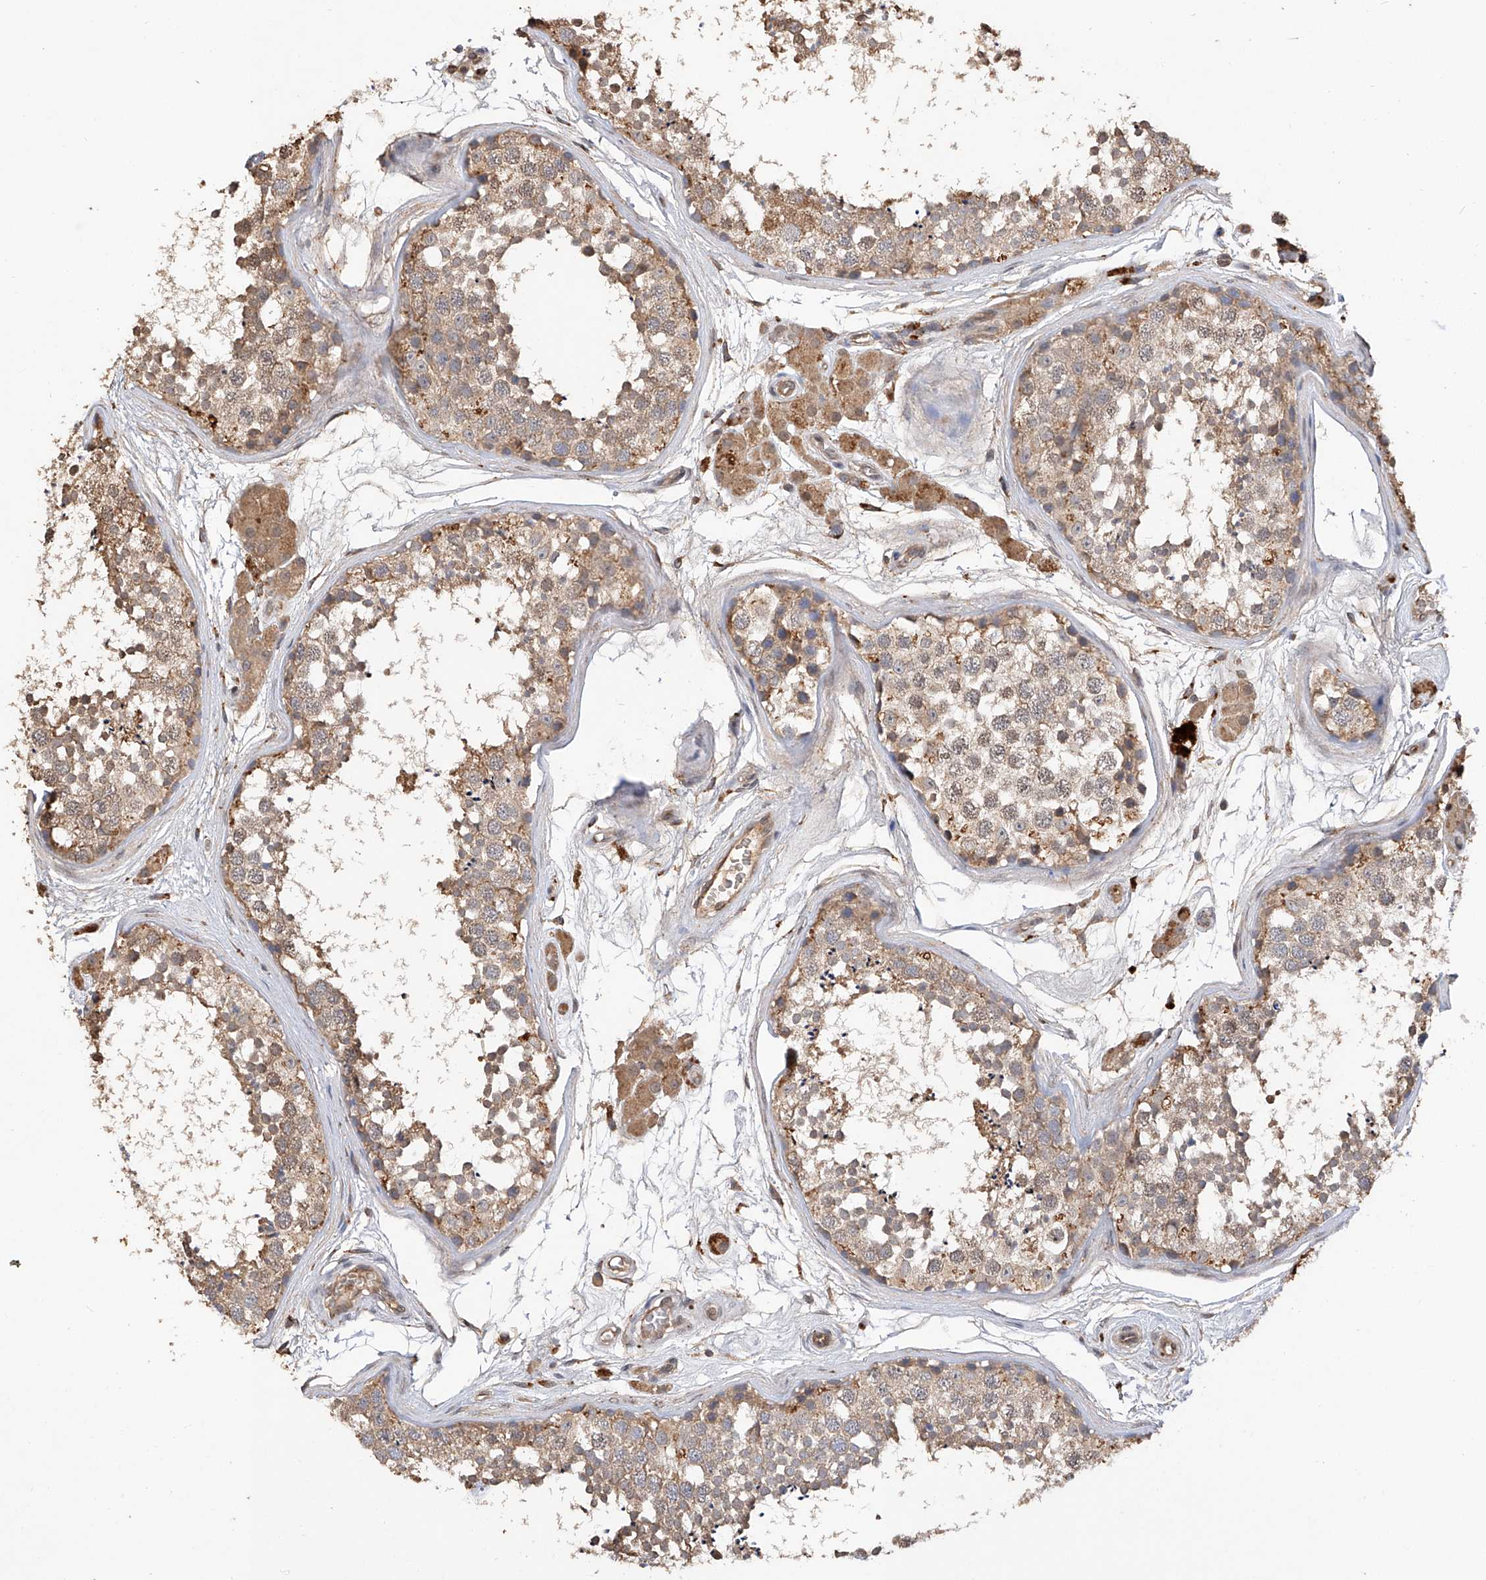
{"staining": {"intensity": "moderate", "quantity": ">75%", "location": "cytoplasmic/membranous"}, "tissue": "testis", "cell_type": "Cells in seminiferous ducts", "image_type": "normal", "snomed": [{"axis": "morphology", "description": "Normal tissue, NOS"}, {"axis": "topography", "description": "Testis"}], "caption": "A histopathology image of human testis stained for a protein exhibits moderate cytoplasmic/membranous brown staining in cells in seminiferous ducts. (Stains: DAB (3,3'-diaminobenzidine) in brown, nuclei in blue, Microscopy: brightfield microscopy at high magnification).", "gene": "RILPL2", "patient": {"sex": "male", "age": 56}}